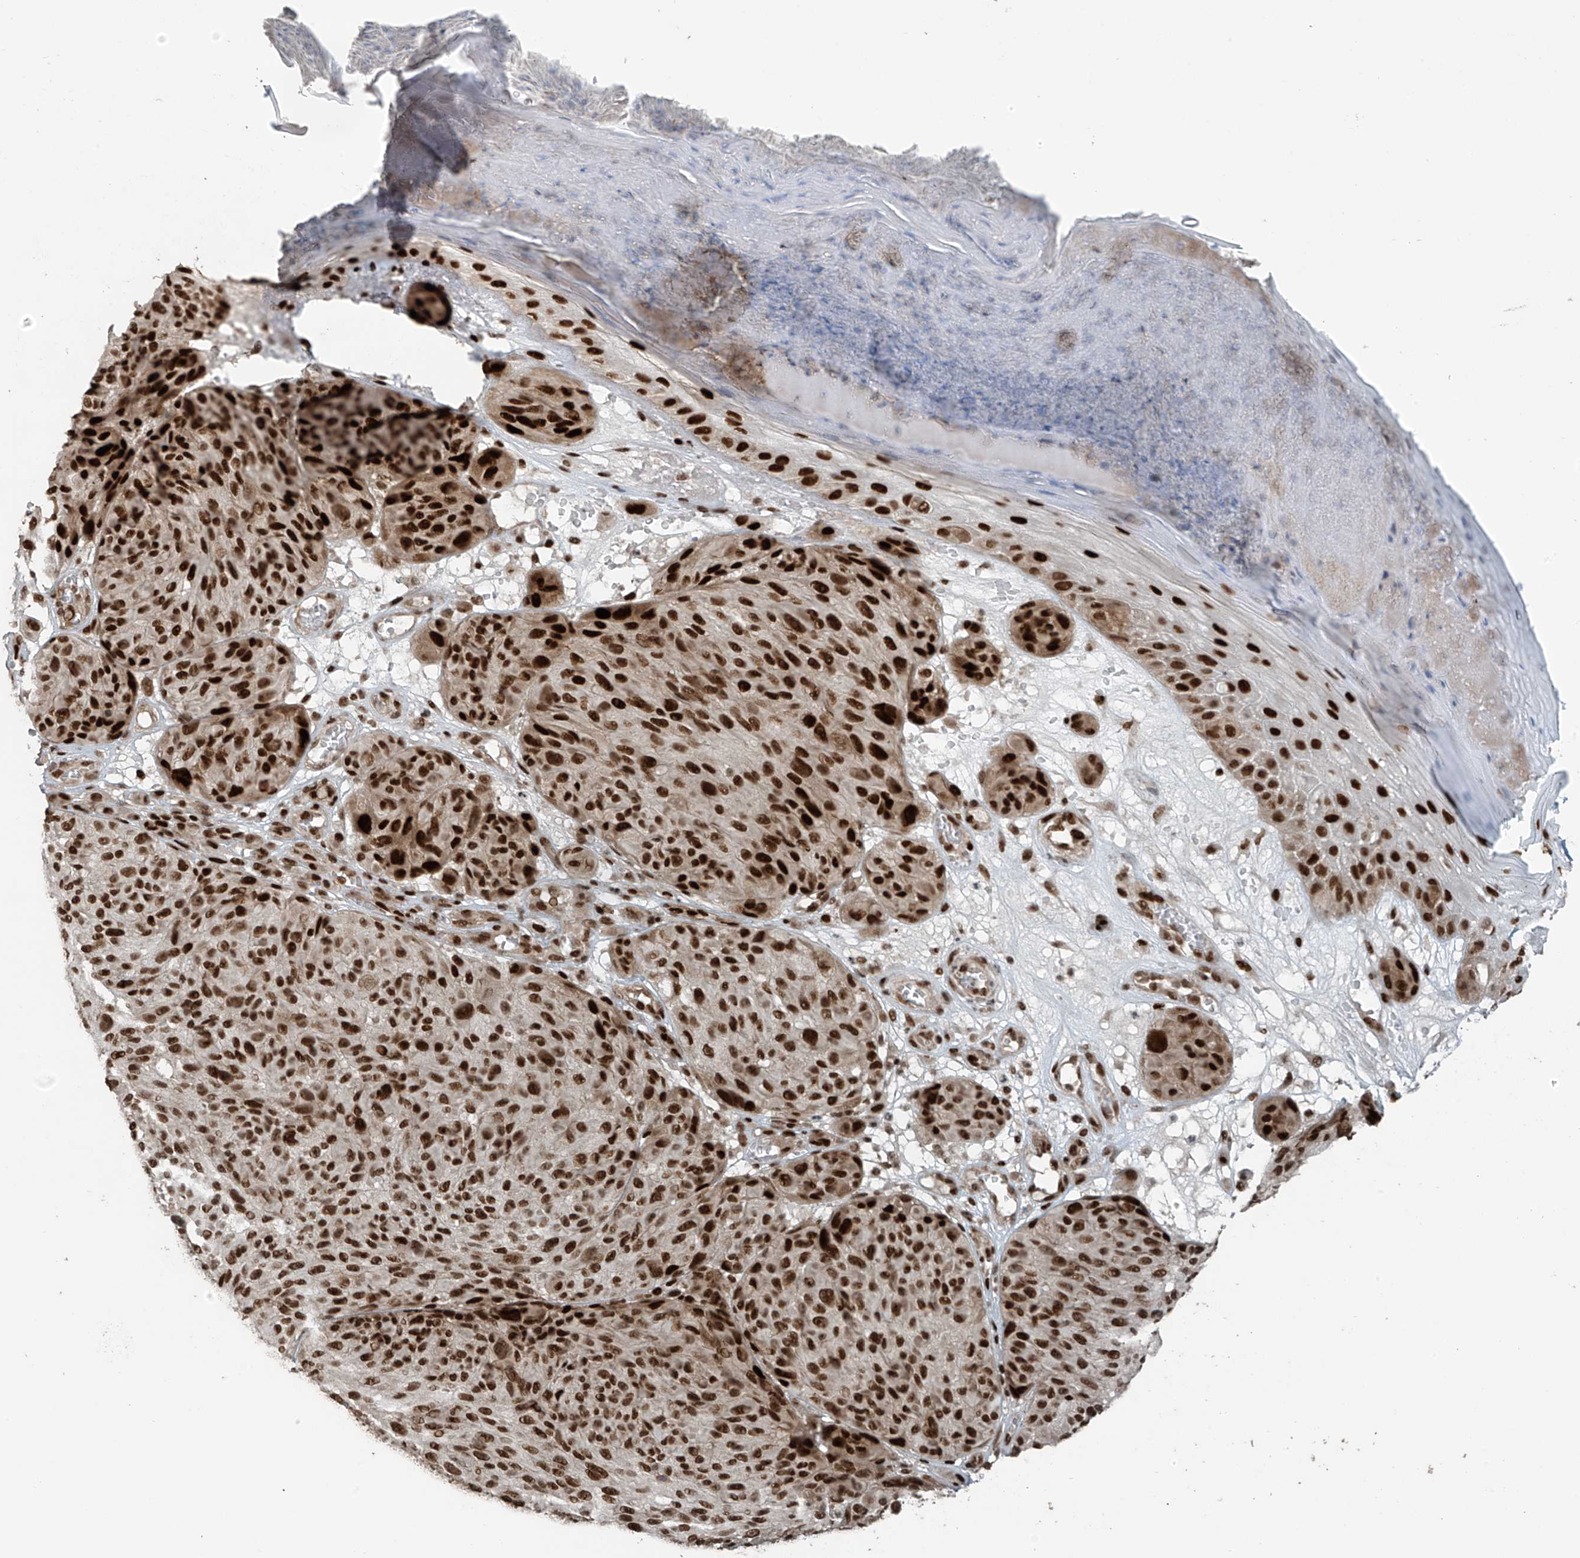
{"staining": {"intensity": "strong", "quantity": ">75%", "location": "nuclear"}, "tissue": "melanoma", "cell_type": "Tumor cells", "image_type": "cancer", "snomed": [{"axis": "morphology", "description": "Malignant melanoma, NOS"}, {"axis": "topography", "description": "Skin"}], "caption": "A brown stain labels strong nuclear positivity of a protein in melanoma tumor cells.", "gene": "PCNP", "patient": {"sex": "male", "age": 83}}